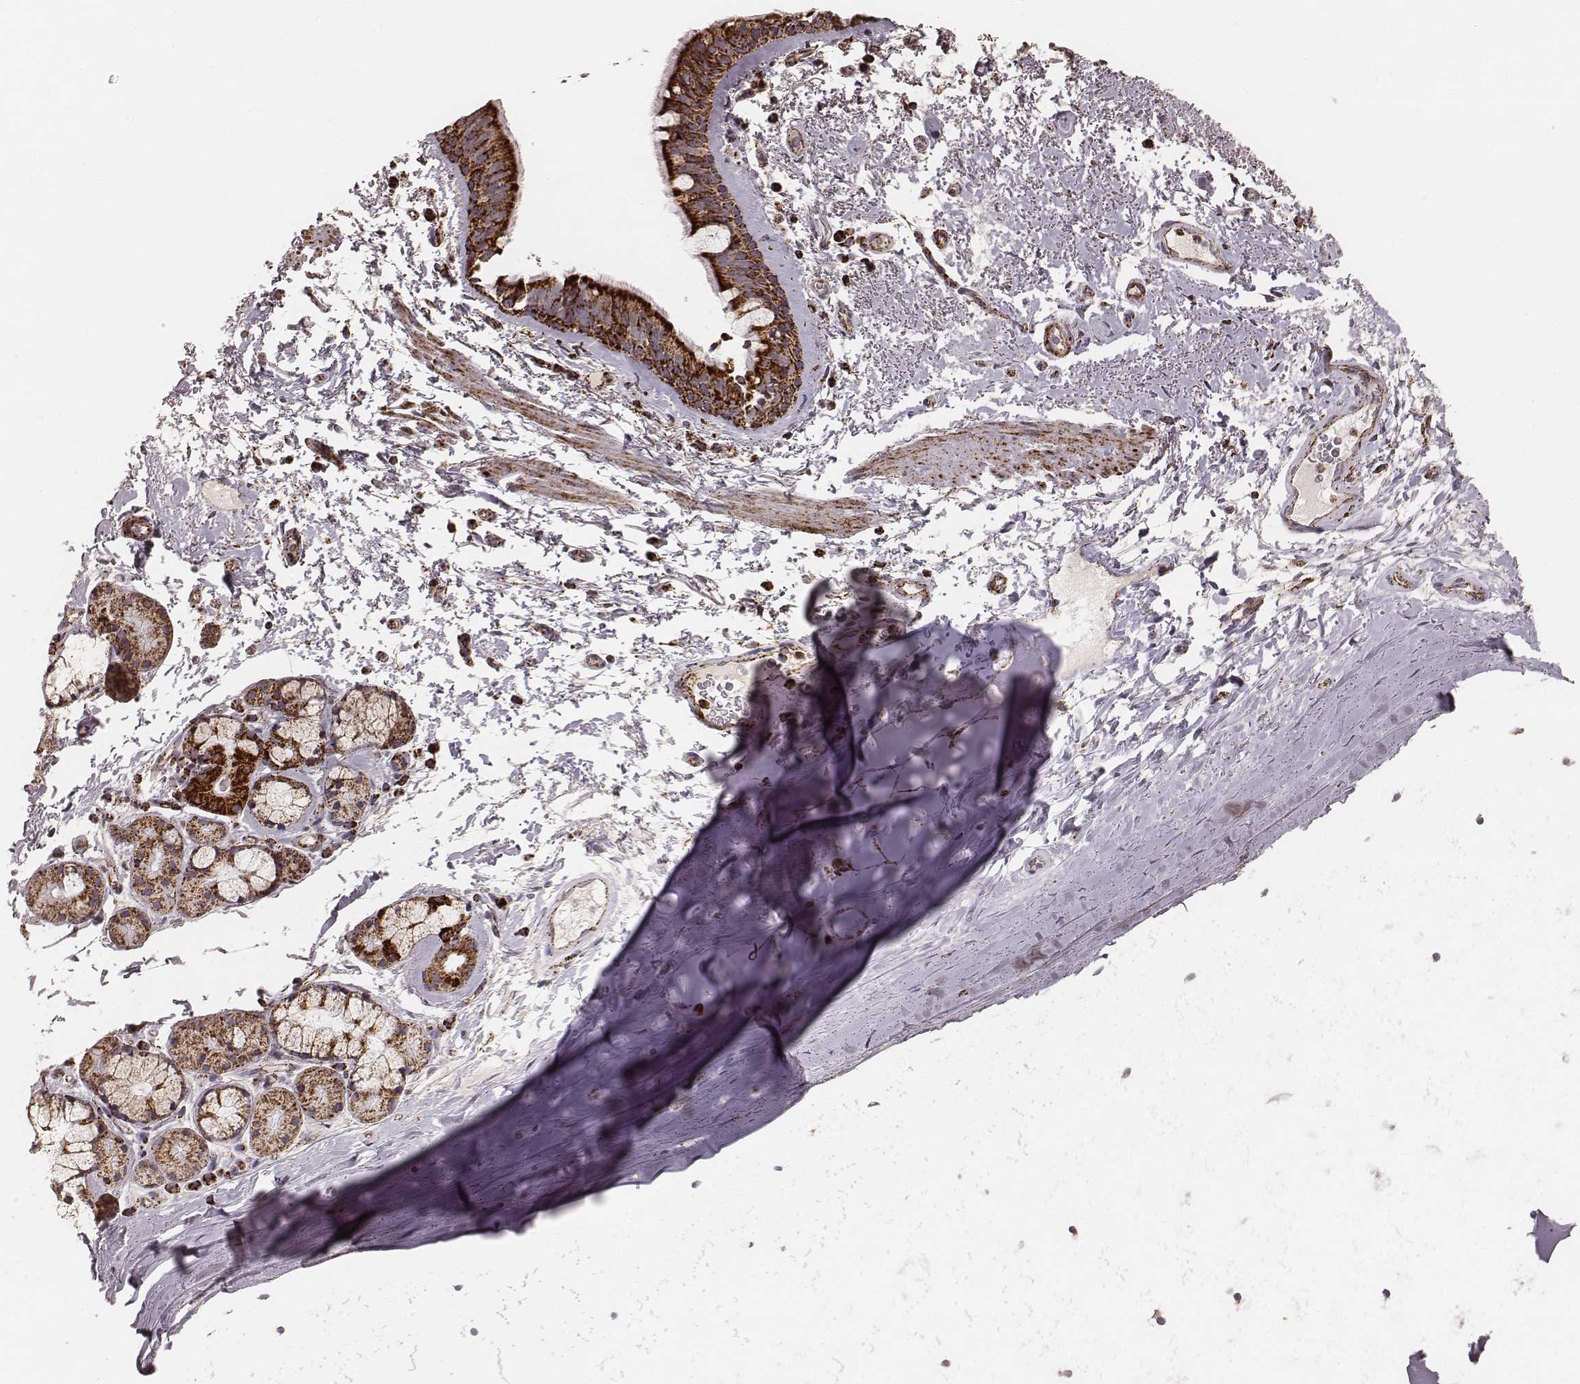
{"staining": {"intensity": "strong", "quantity": ">75%", "location": "cytoplasmic/membranous"}, "tissue": "bronchus", "cell_type": "Respiratory epithelial cells", "image_type": "normal", "snomed": [{"axis": "morphology", "description": "Normal tissue, NOS"}, {"axis": "topography", "description": "Bronchus"}], "caption": "High-power microscopy captured an IHC histopathology image of benign bronchus, revealing strong cytoplasmic/membranous staining in about >75% of respiratory epithelial cells. The protein is stained brown, and the nuclei are stained in blue (DAB IHC with brightfield microscopy, high magnification).", "gene": "CS", "patient": {"sex": "female", "age": 64}}